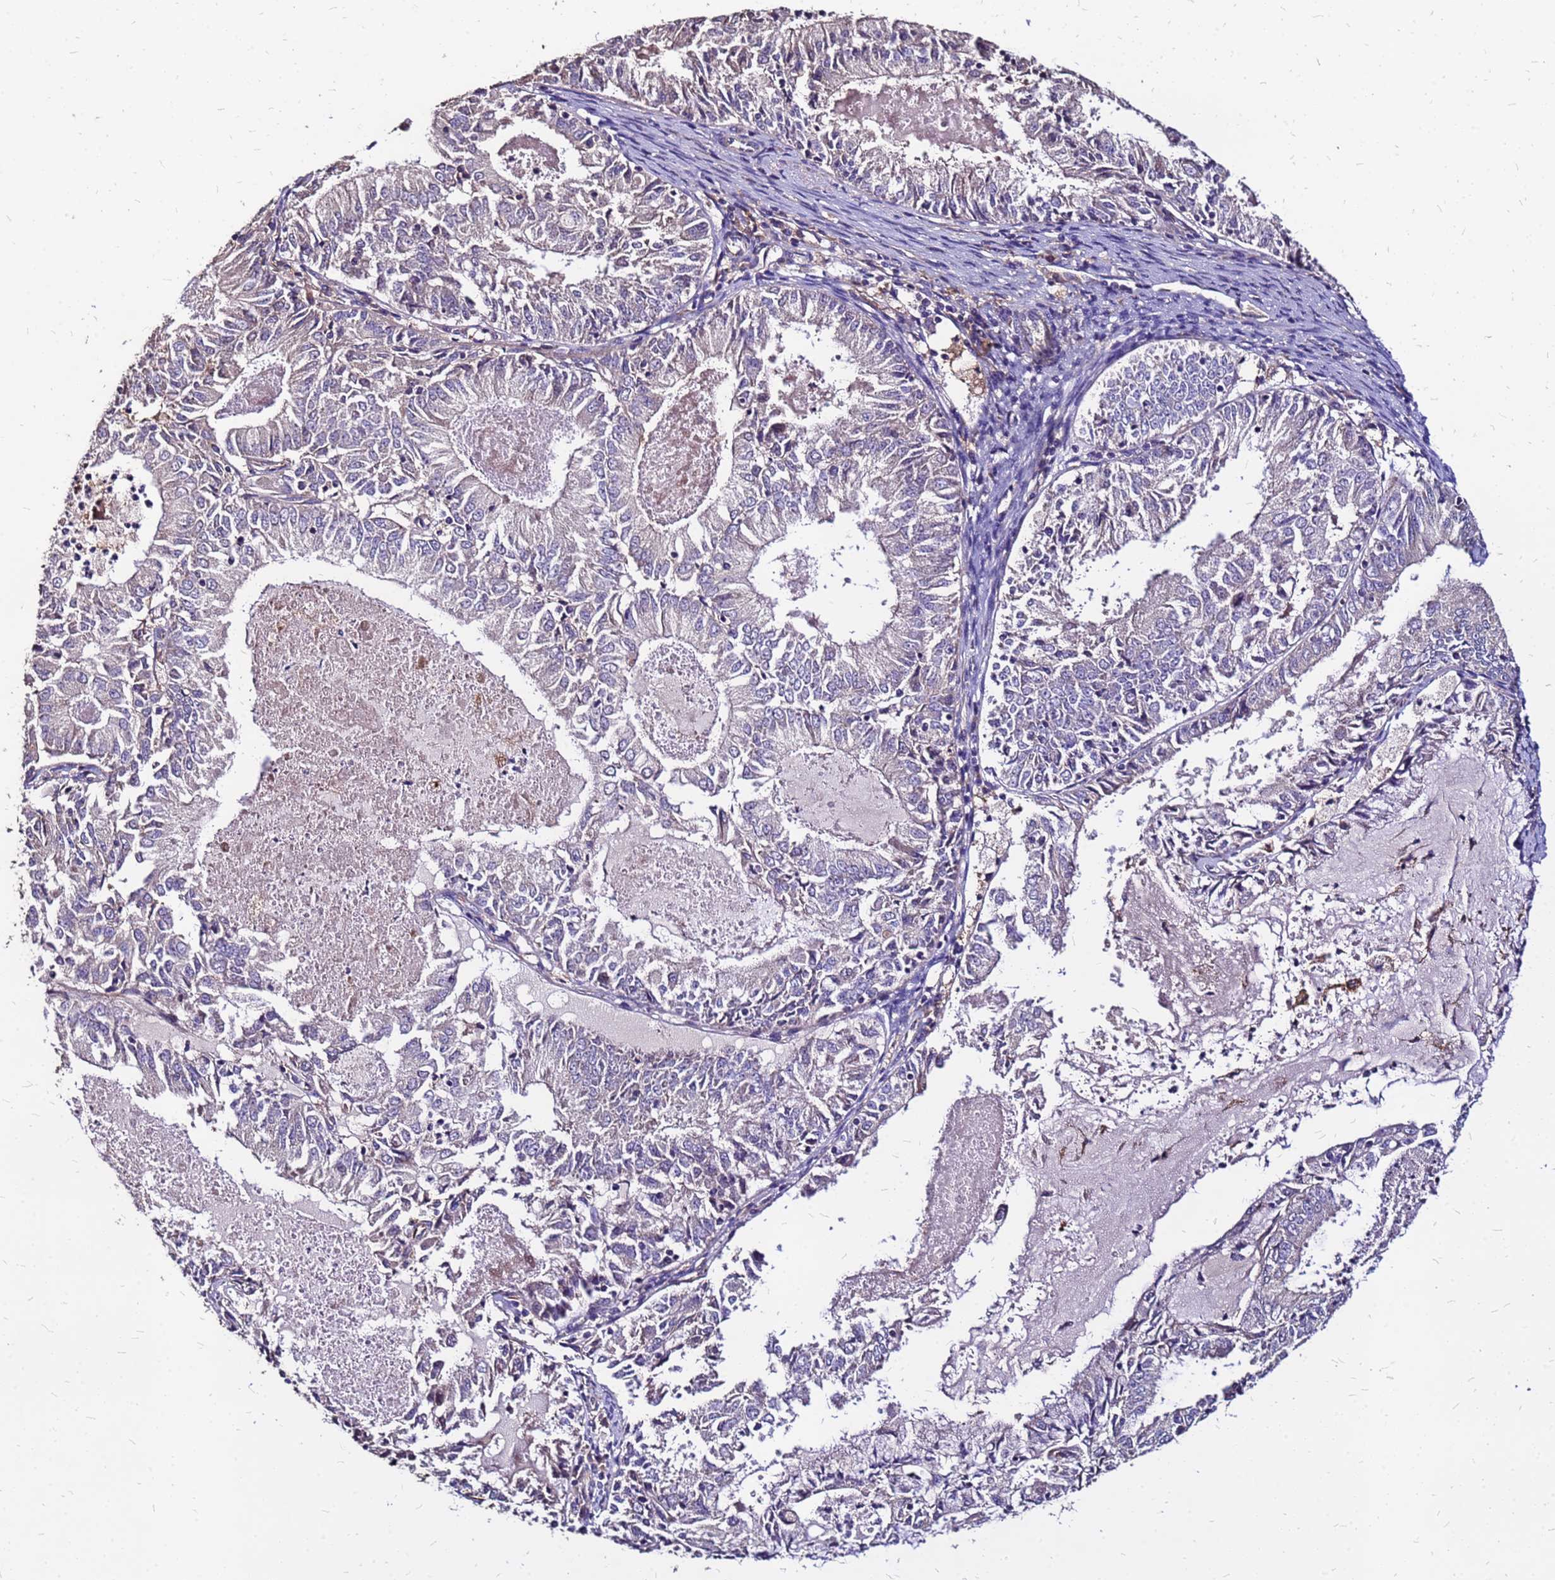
{"staining": {"intensity": "negative", "quantity": "none", "location": "none"}, "tissue": "endometrial cancer", "cell_type": "Tumor cells", "image_type": "cancer", "snomed": [{"axis": "morphology", "description": "Adenocarcinoma, NOS"}, {"axis": "topography", "description": "Endometrium"}], "caption": "This is an immunohistochemistry micrograph of endometrial adenocarcinoma. There is no staining in tumor cells.", "gene": "ARHGEF5", "patient": {"sex": "female", "age": 57}}